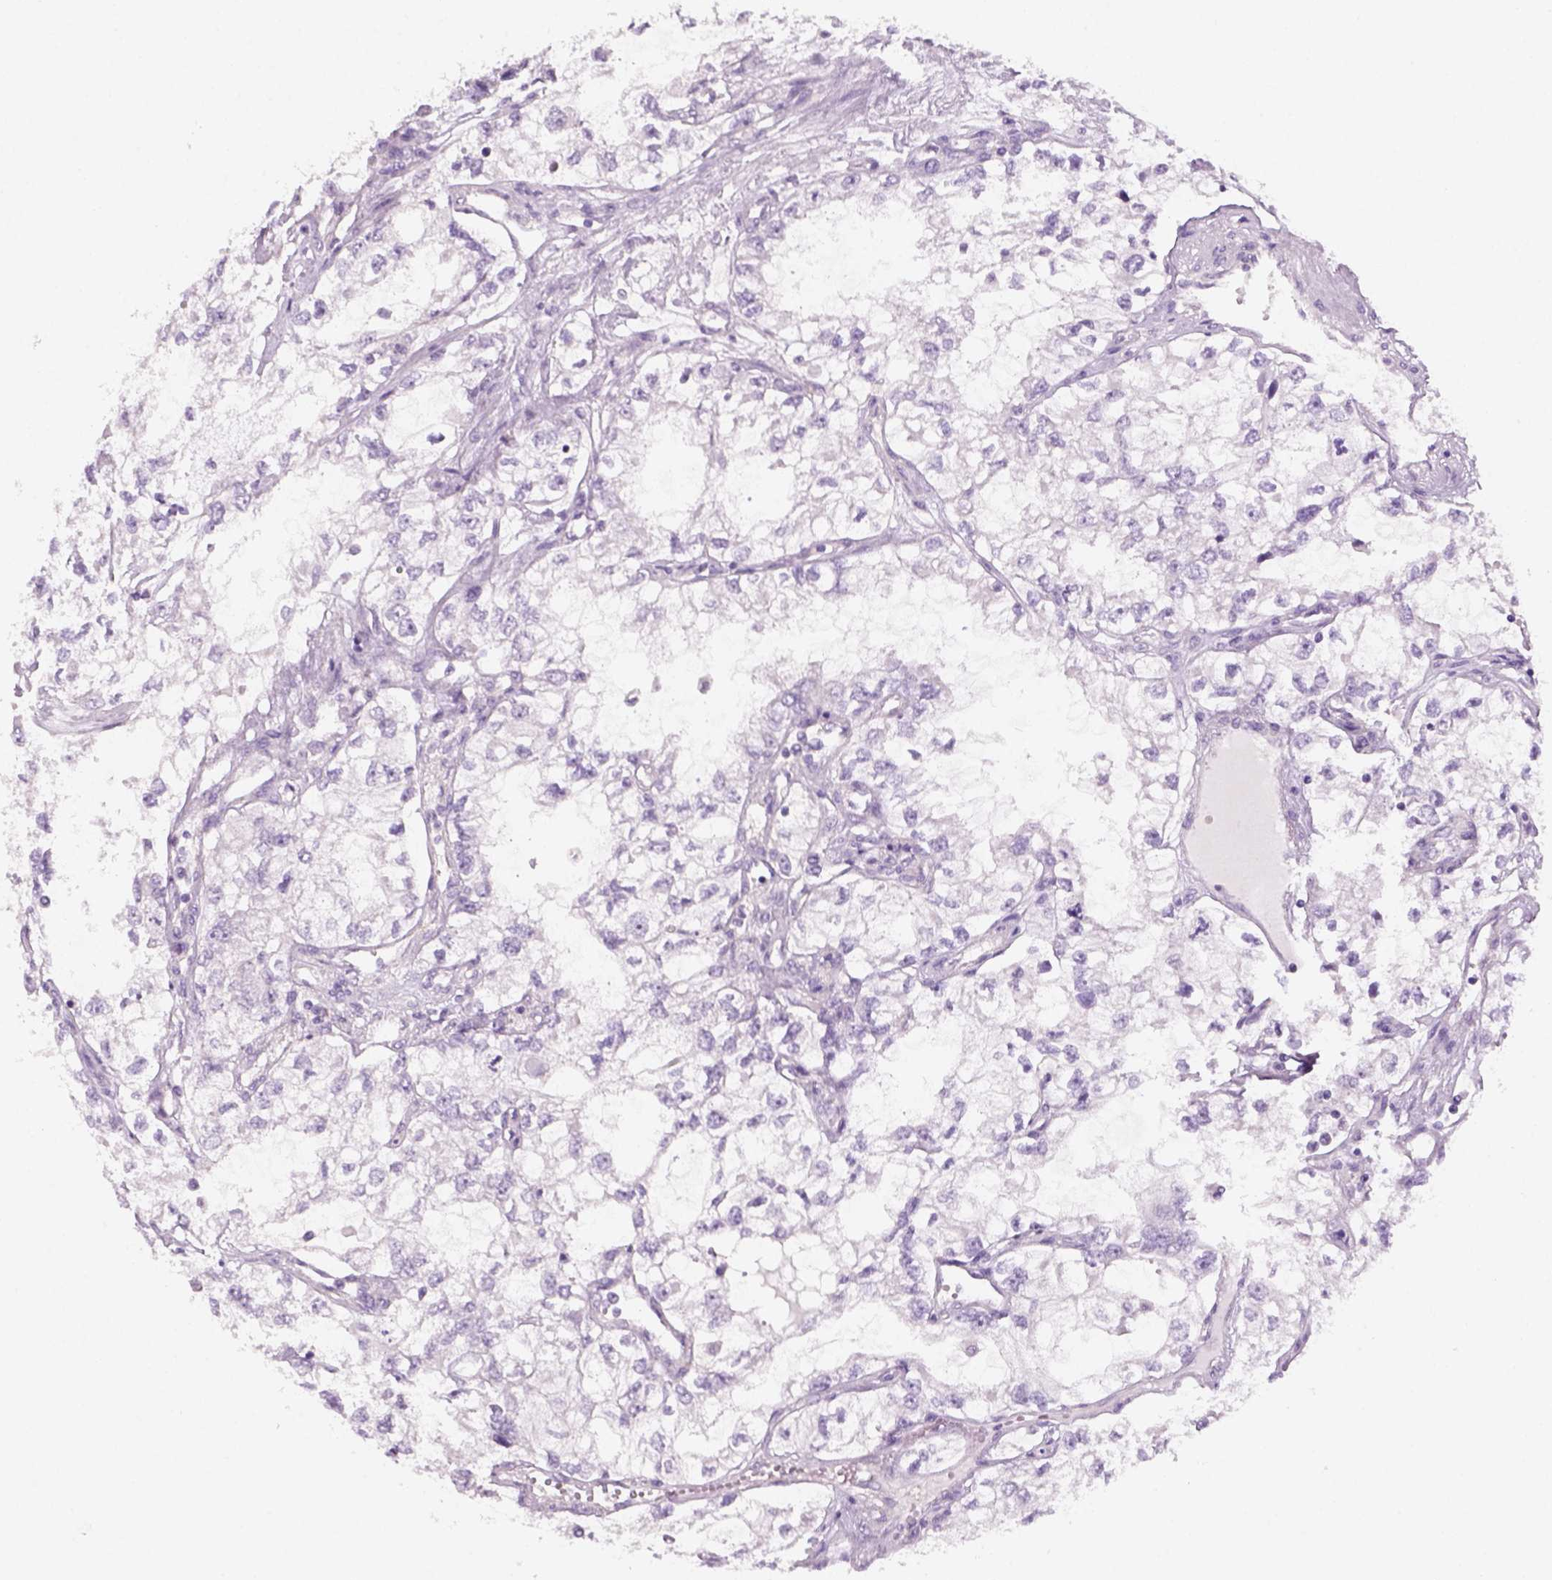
{"staining": {"intensity": "negative", "quantity": "none", "location": "none"}, "tissue": "renal cancer", "cell_type": "Tumor cells", "image_type": "cancer", "snomed": [{"axis": "morphology", "description": "Adenocarcinoma, NOS"}, {"axis": "topography", "description": "Kidney"}], "caption": "Immunohistochemical staining of human renal adenocarcinoma demonstrates no significant expression in tumor cells.", "gene": "KRT25", "patient": {"sex": "female", "age": 59}}